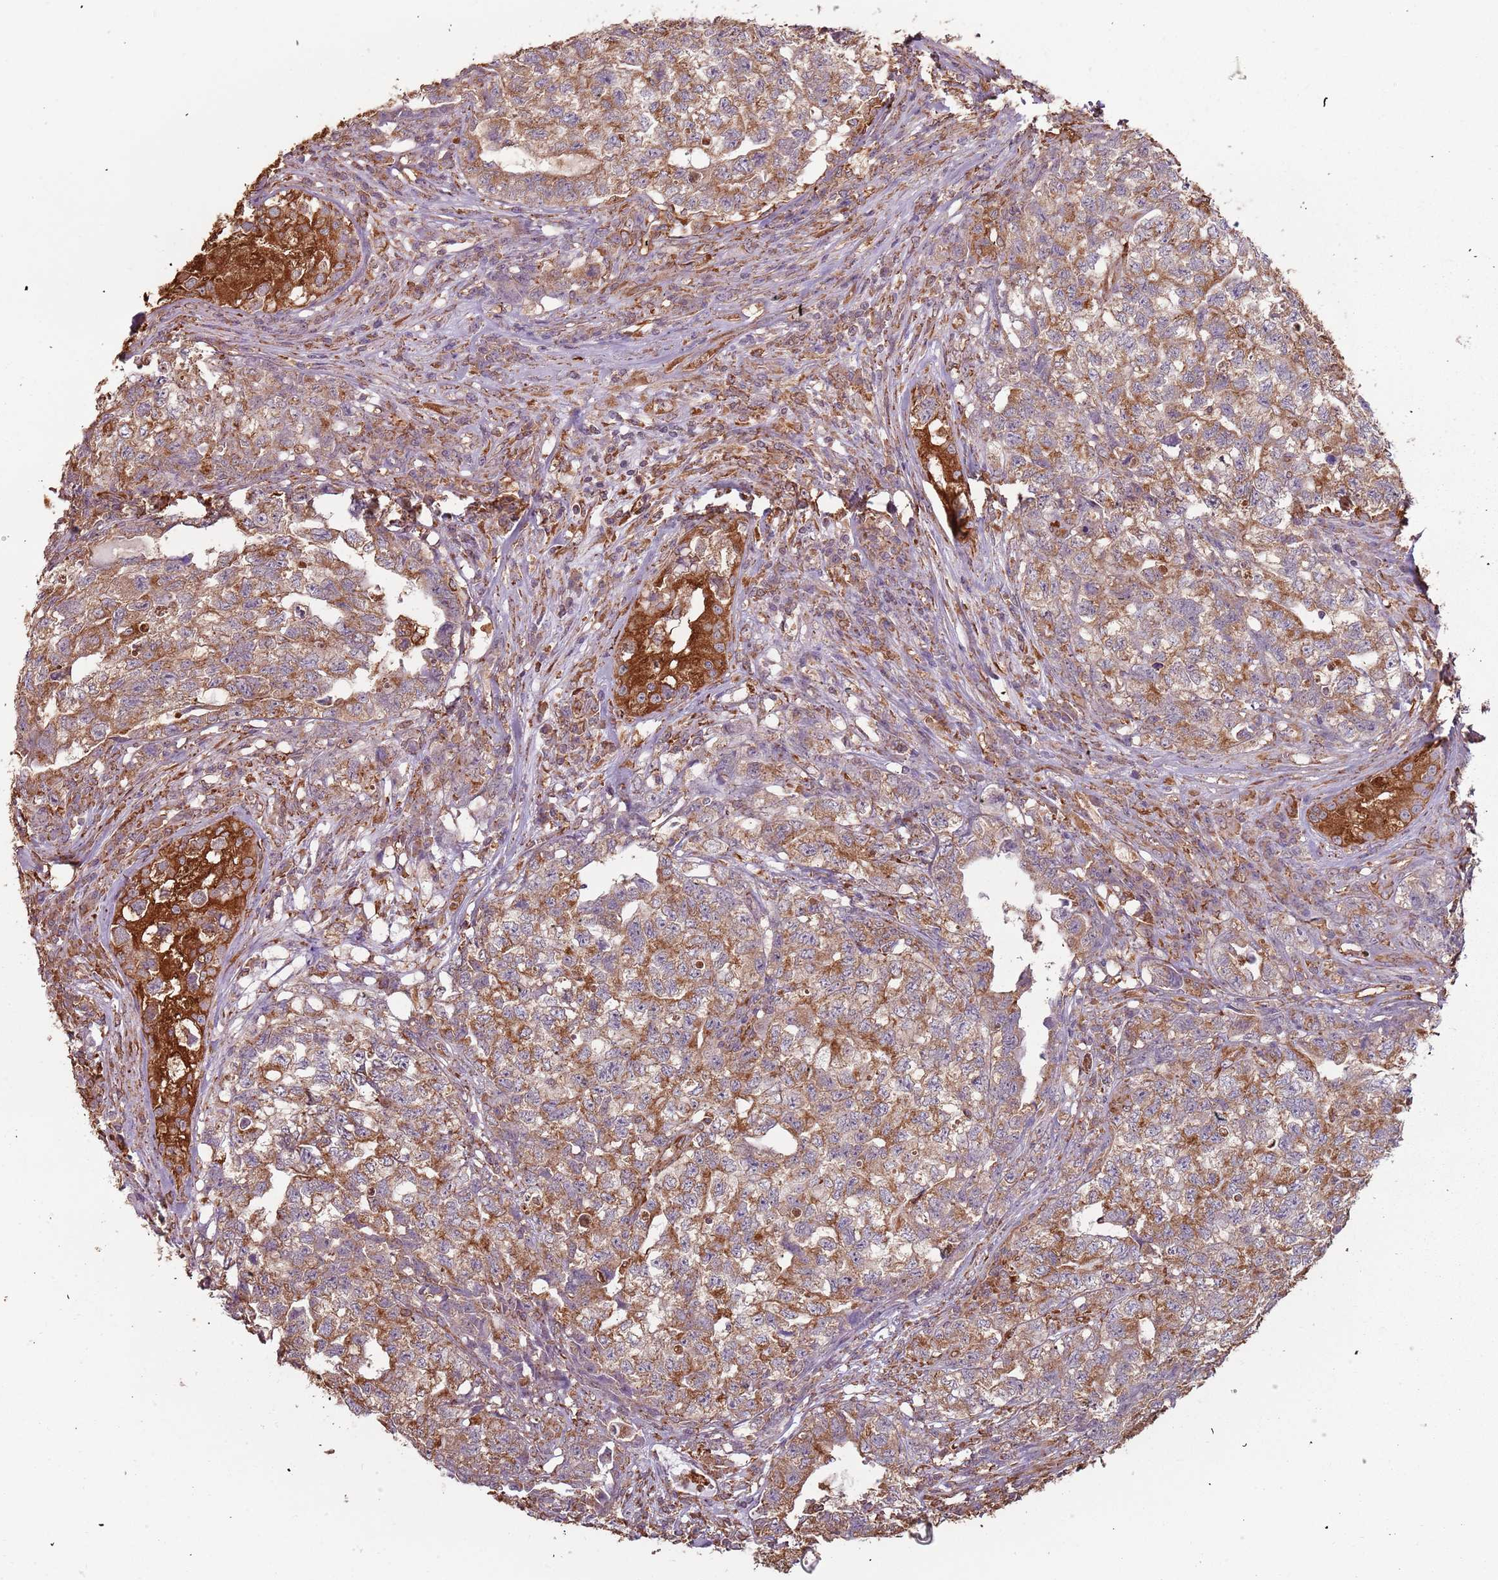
{"staining": {"intensity": "moderate", "quantity": ">75%", "location": "cytoplasmic/membranous"}, "tissue": "testis cancer", "cell_type": "Tumor cells", "image_type": "cancer", "snomed": [{"axis": "morphology", "description": "Carcinoma, Embryonal, NOS"}, {"axis": "topography", "description": "Testis"}], "caption": "The immunohistochemical stain labels moderate cytoplasmic/membranous expression in tumor cells of testis embryonal carcinoma tissue.", "gene": "ATOSB", "patient": {"sex": "male", "age": 31}}